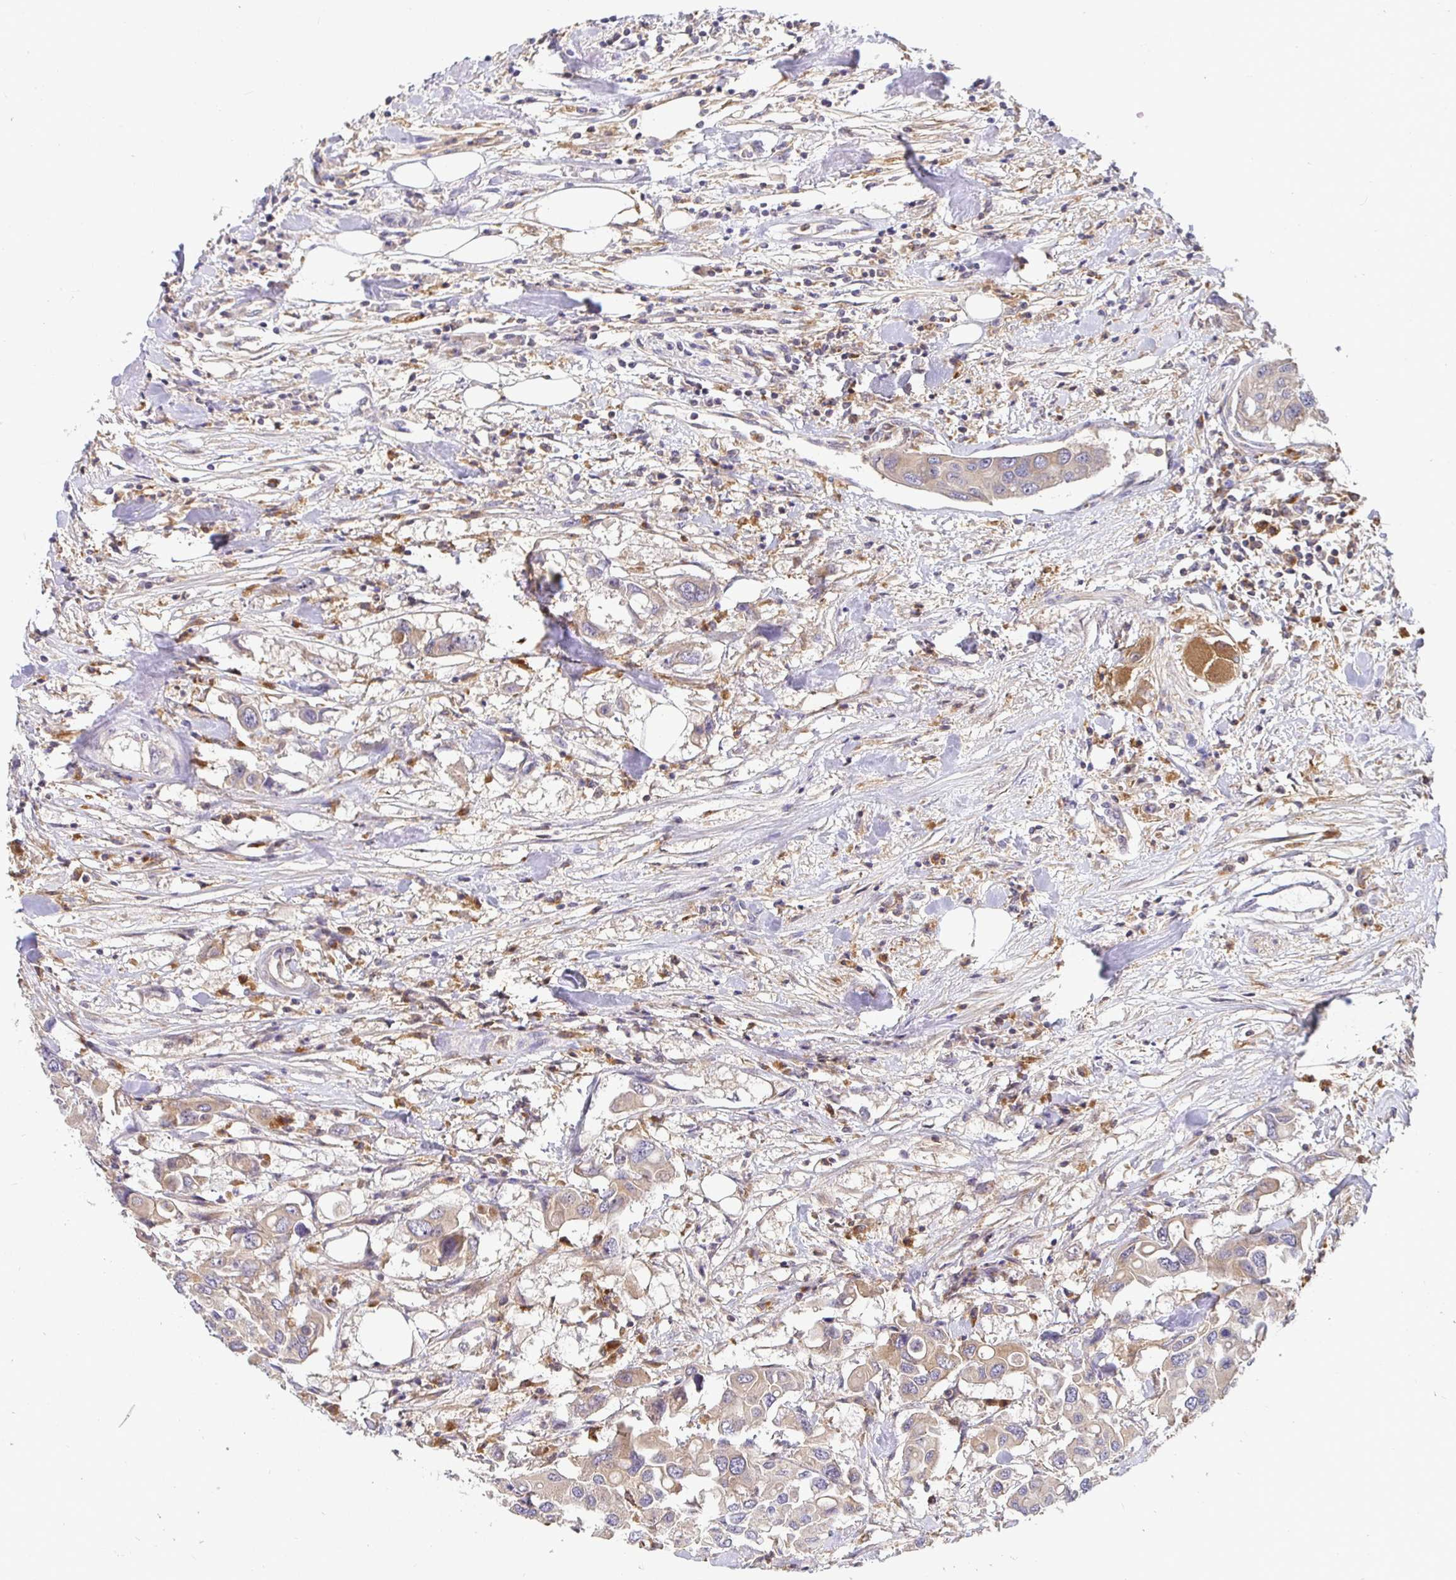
{"staining": {"intensity": "weak", "quantity": "<25%", "location": "cytoplasmic/membranous"}, "tissue": "colorectal cancer", "cell_type": "Tumor cells", "image_type": "cancer", "snomed": [{"axis": "morphology", "description": "Adenocarcinoma, NOS"}, {"axis": "topography", "description": "Colon"}], "caption": "A photomicrograph of colorectal cancer stained for a protein displays no brown staining in tumor cells.", "gene": "ATP6V1F", "patient": {"sex": "male", "age": 77}}